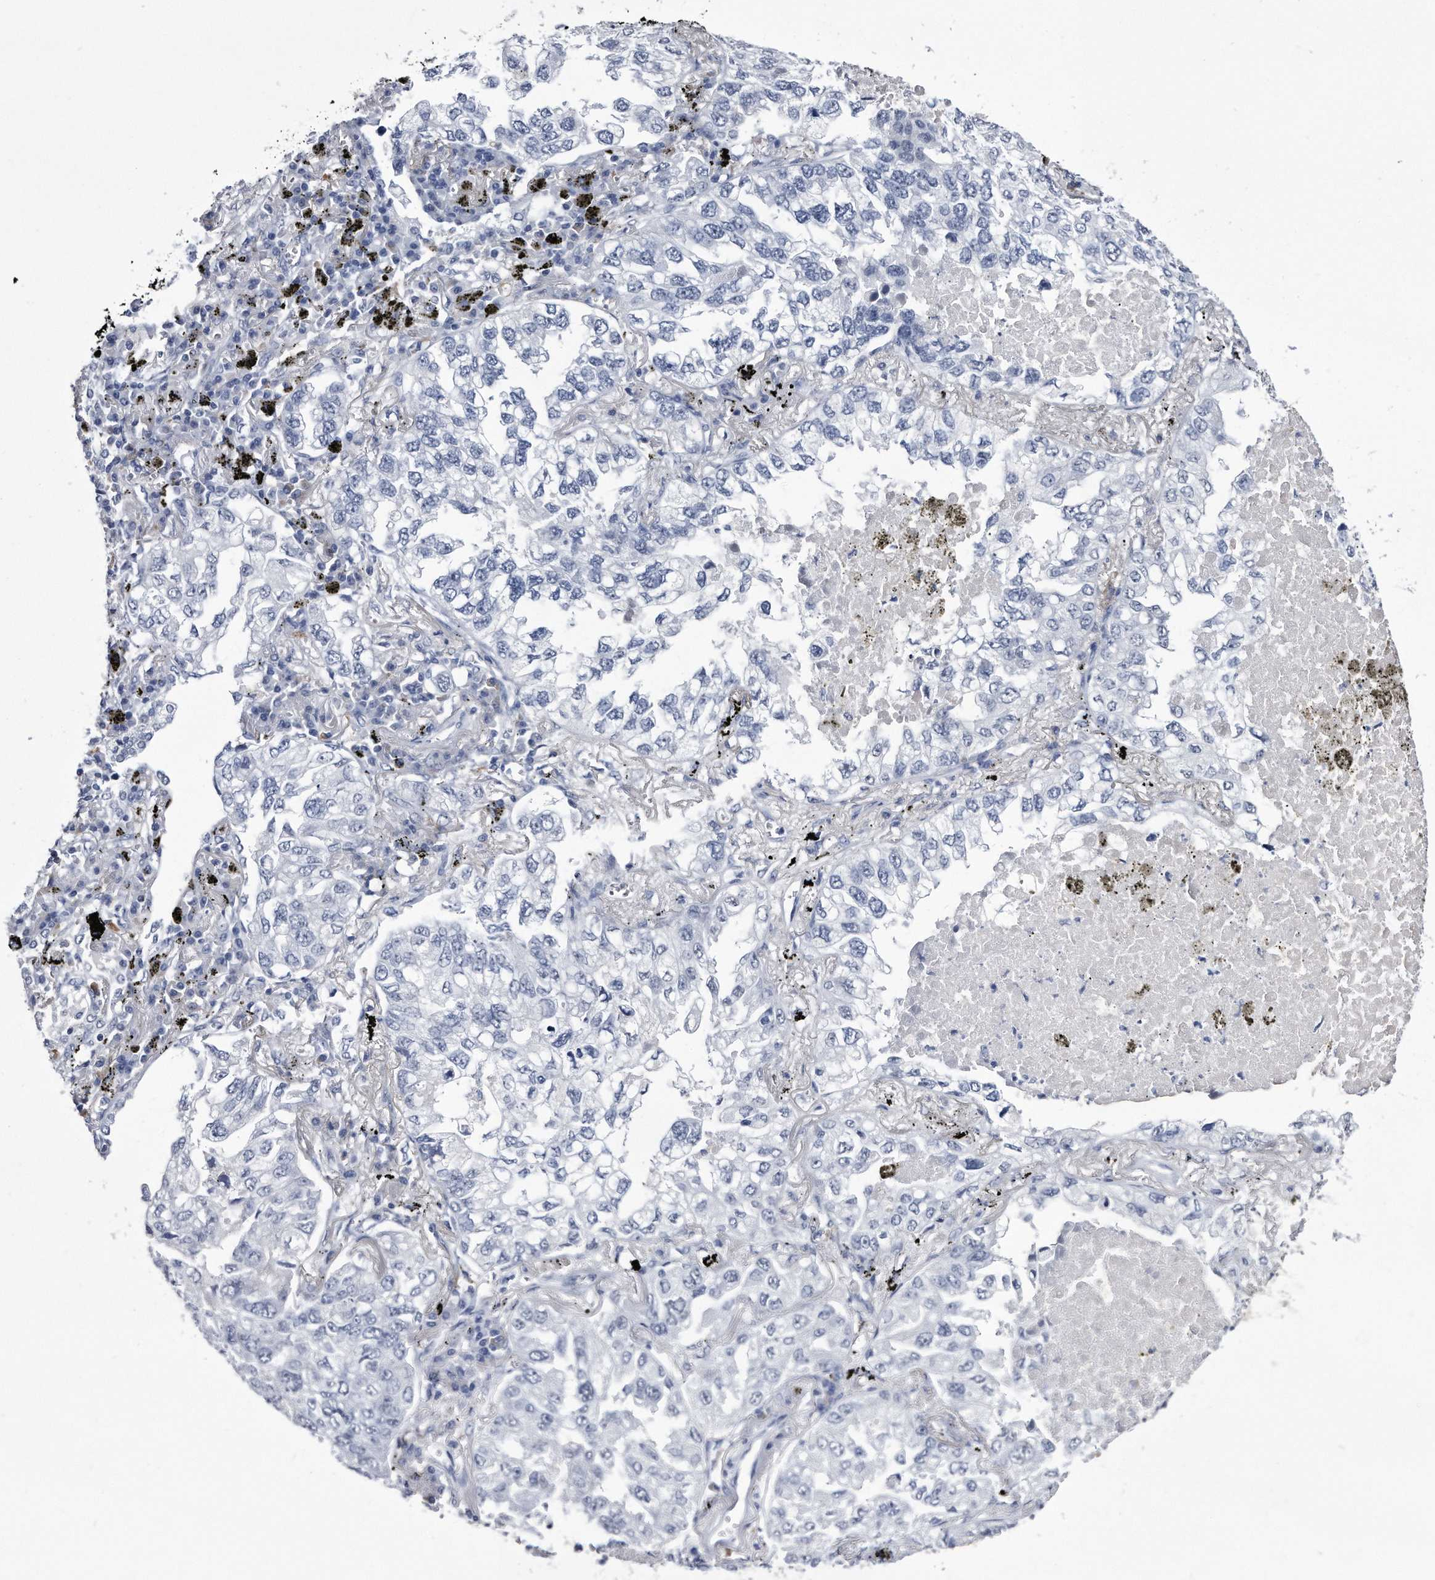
{"staining": {"intensity": "negative", "quantity": "none", "location": "none"}, "tissue": "lung cancer", "cell_type": "Tumor cells", "image_type": "cancer", "snomed": [{"axis": "morphology", "description": "Adenocarcinoma, NOS"}, {"axis": "topography", "description": "Lung"}], "caption": "Immunohistochemistry image of neoplastic tissue: lung adenocarcinoma stained with DAB (3,3'-diaminobenzidine) demonstrates no significant protein positivity in tumor cells. (DAB (3,3'-diaminobenzidine) IHC visualized using brightfield microscopy, high magnification).", "gene": "KCTD8", "patient": {"sex": "male", "age": 65}}